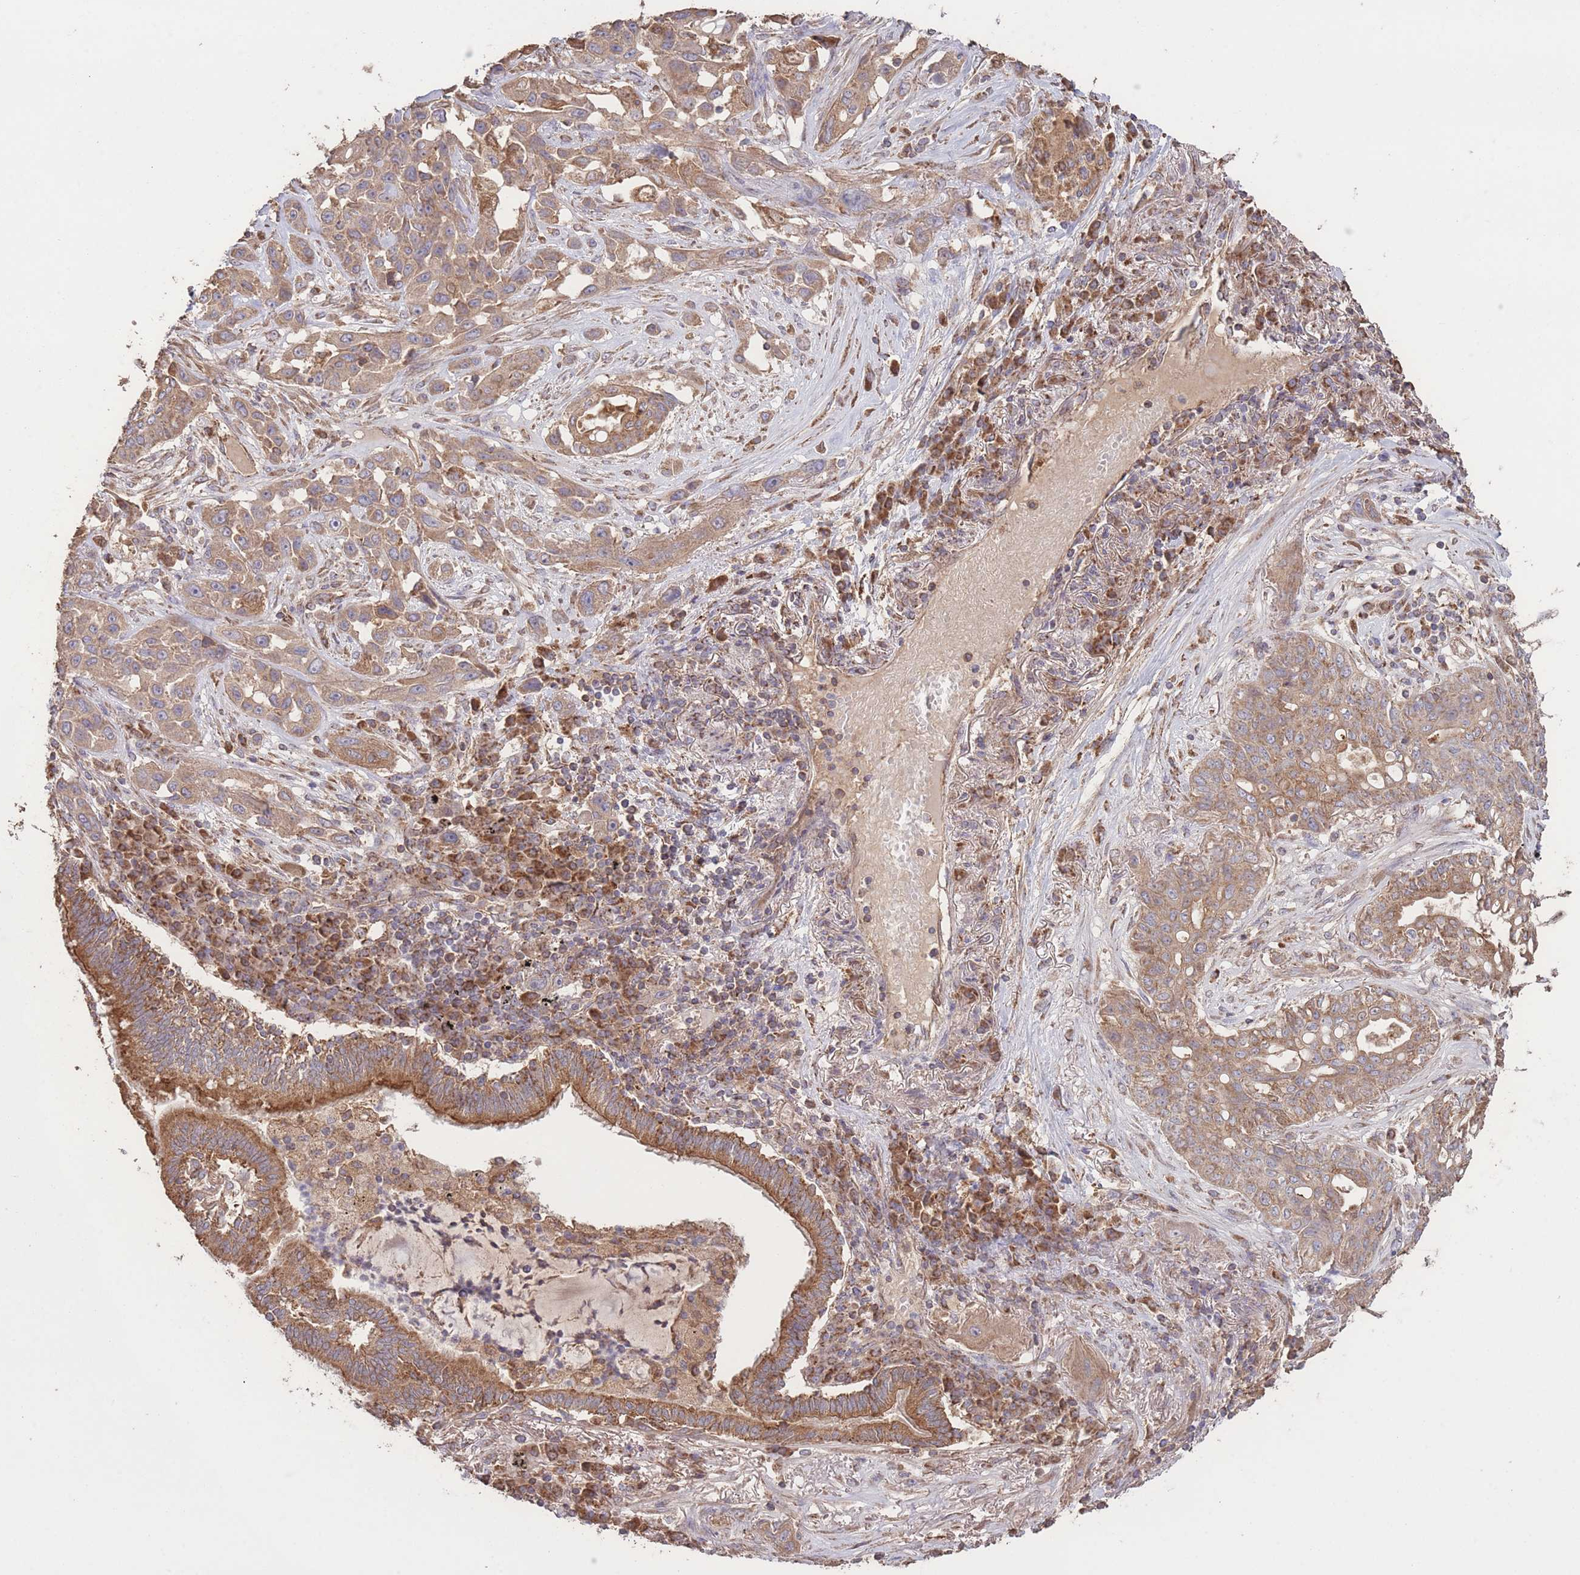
{"staining": {"intensity": "moderate", "quantity": ">75%", "location": "cytoplasmic/membranous"}, "tissue": "lung cancer", "cell_type": "Tumor cells", "image_type": "cancer", "snomed": [{"axis": "morphology", "description": "Squamous cell carcinoma, NOS"}, {"axis": "topography", "description": "Lung"}], "caption": "Brown immunohistochemical staining in human squamous cell carcinoma (lung) reveals moderate cytoplasmic/membranous positivity in approximately >75% of tumor cells. (brown staining indicates protein expression, while blue staining denotes nuclei).", "gene": "EEF1AKMT1", "patient": {"sex": "female", "age": 70}}